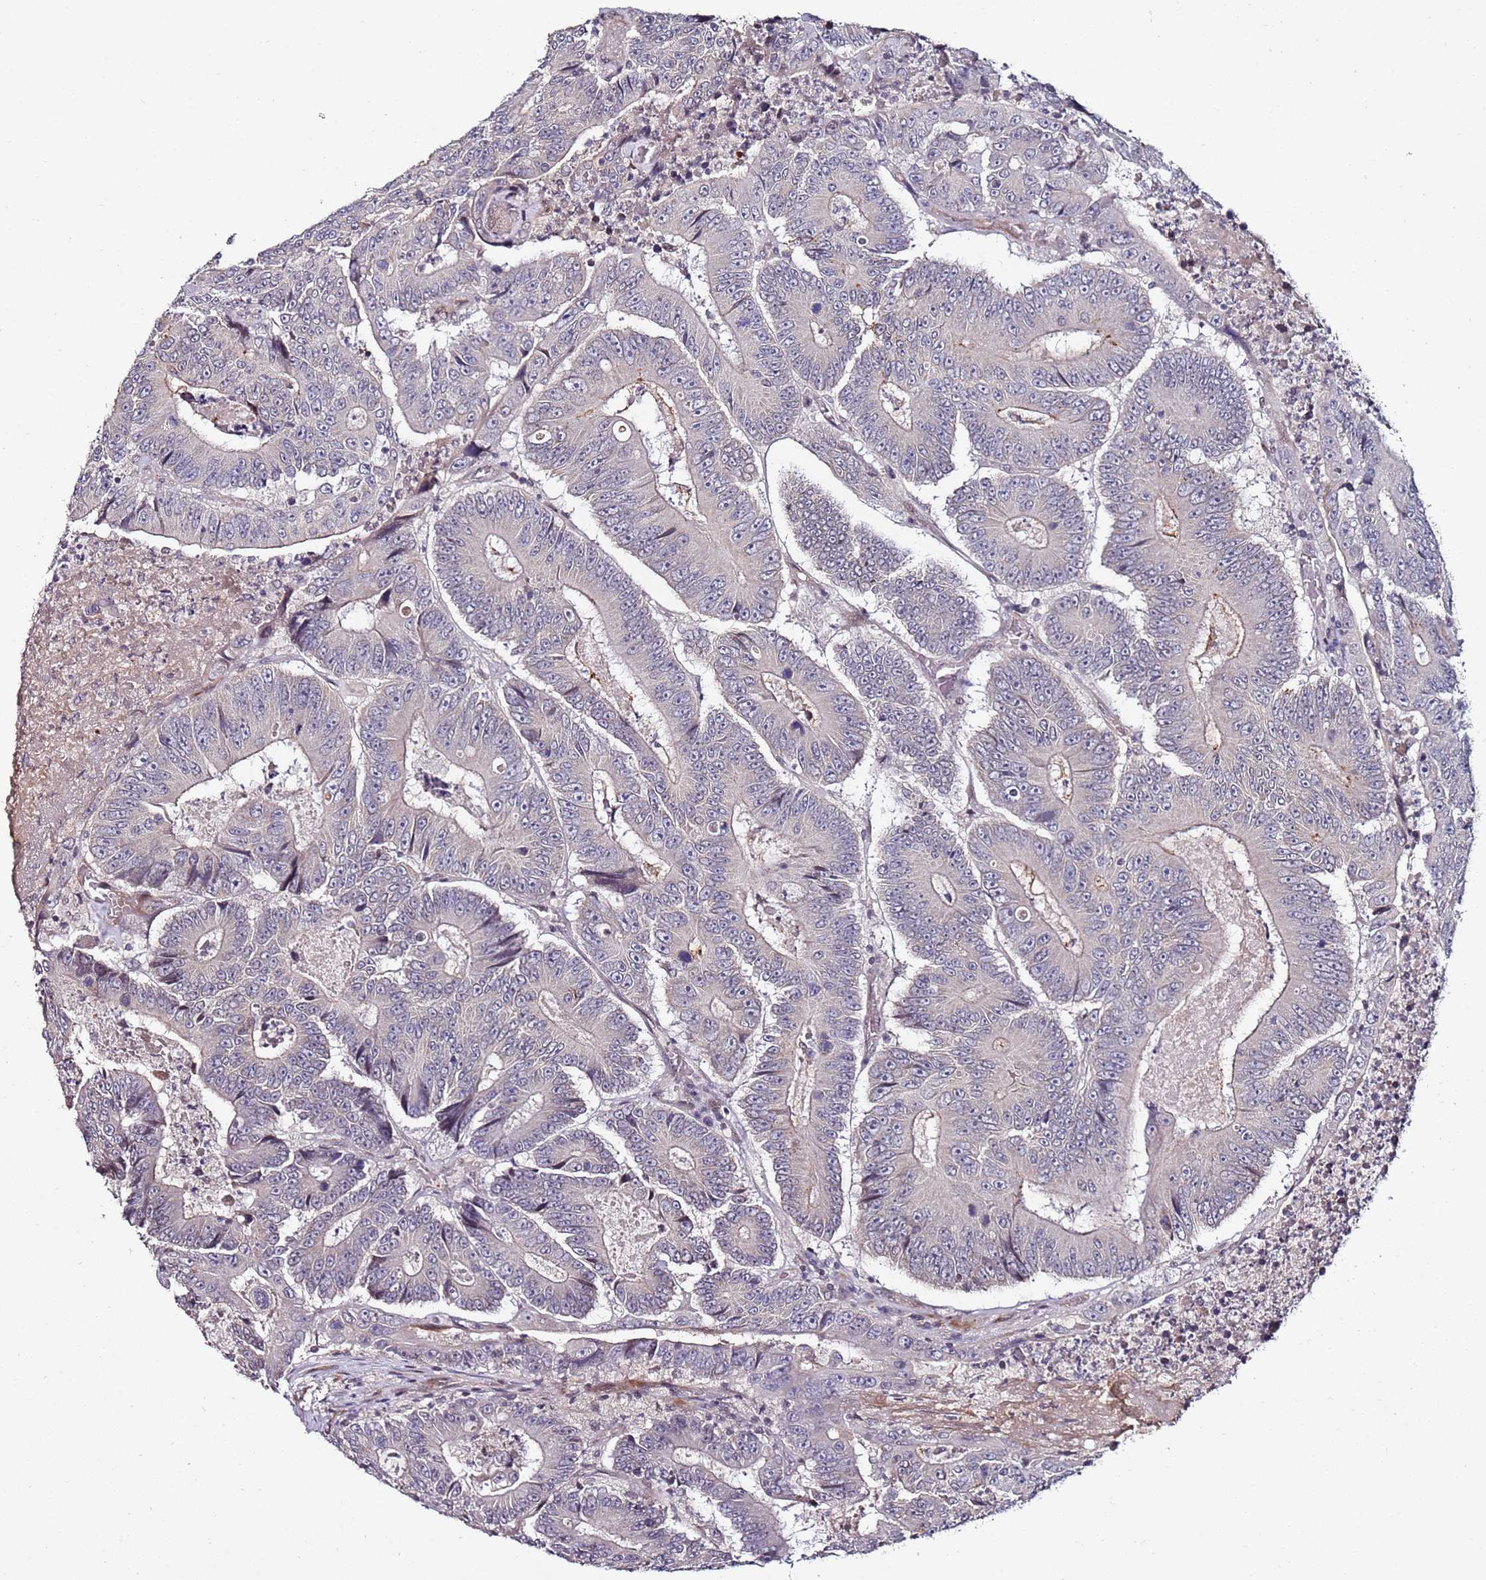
{"staining": {"intensity": "weak", "quantity": "<25%", "location": "cytoplasmic/membranous"}, "tissue": "colorectal cancer", "cell_type": "Tumor cells", "image_type": "cancer", "snomed": [{"axis": "morphology", "description": "Adenocarcinoma, NOS"}, {"axis": "topography", "description": "Colon"}], "caption": "This micrograph is of adenocarcinoma (colorectal) stained with immunohistochemistry (IHC) to label a protein in brown with the nuclei are counter-stained blue. There is no positivity in tumor cells. Brightfield microscopy of immunohistochemistry (IHC) stained with DAB (3,3'-diaminobenzidine) (brown) and hematoxylin (blue), captured at high magnification.", "gene": "DUSP28", "patient": {"sex": "male", "age": 83}}